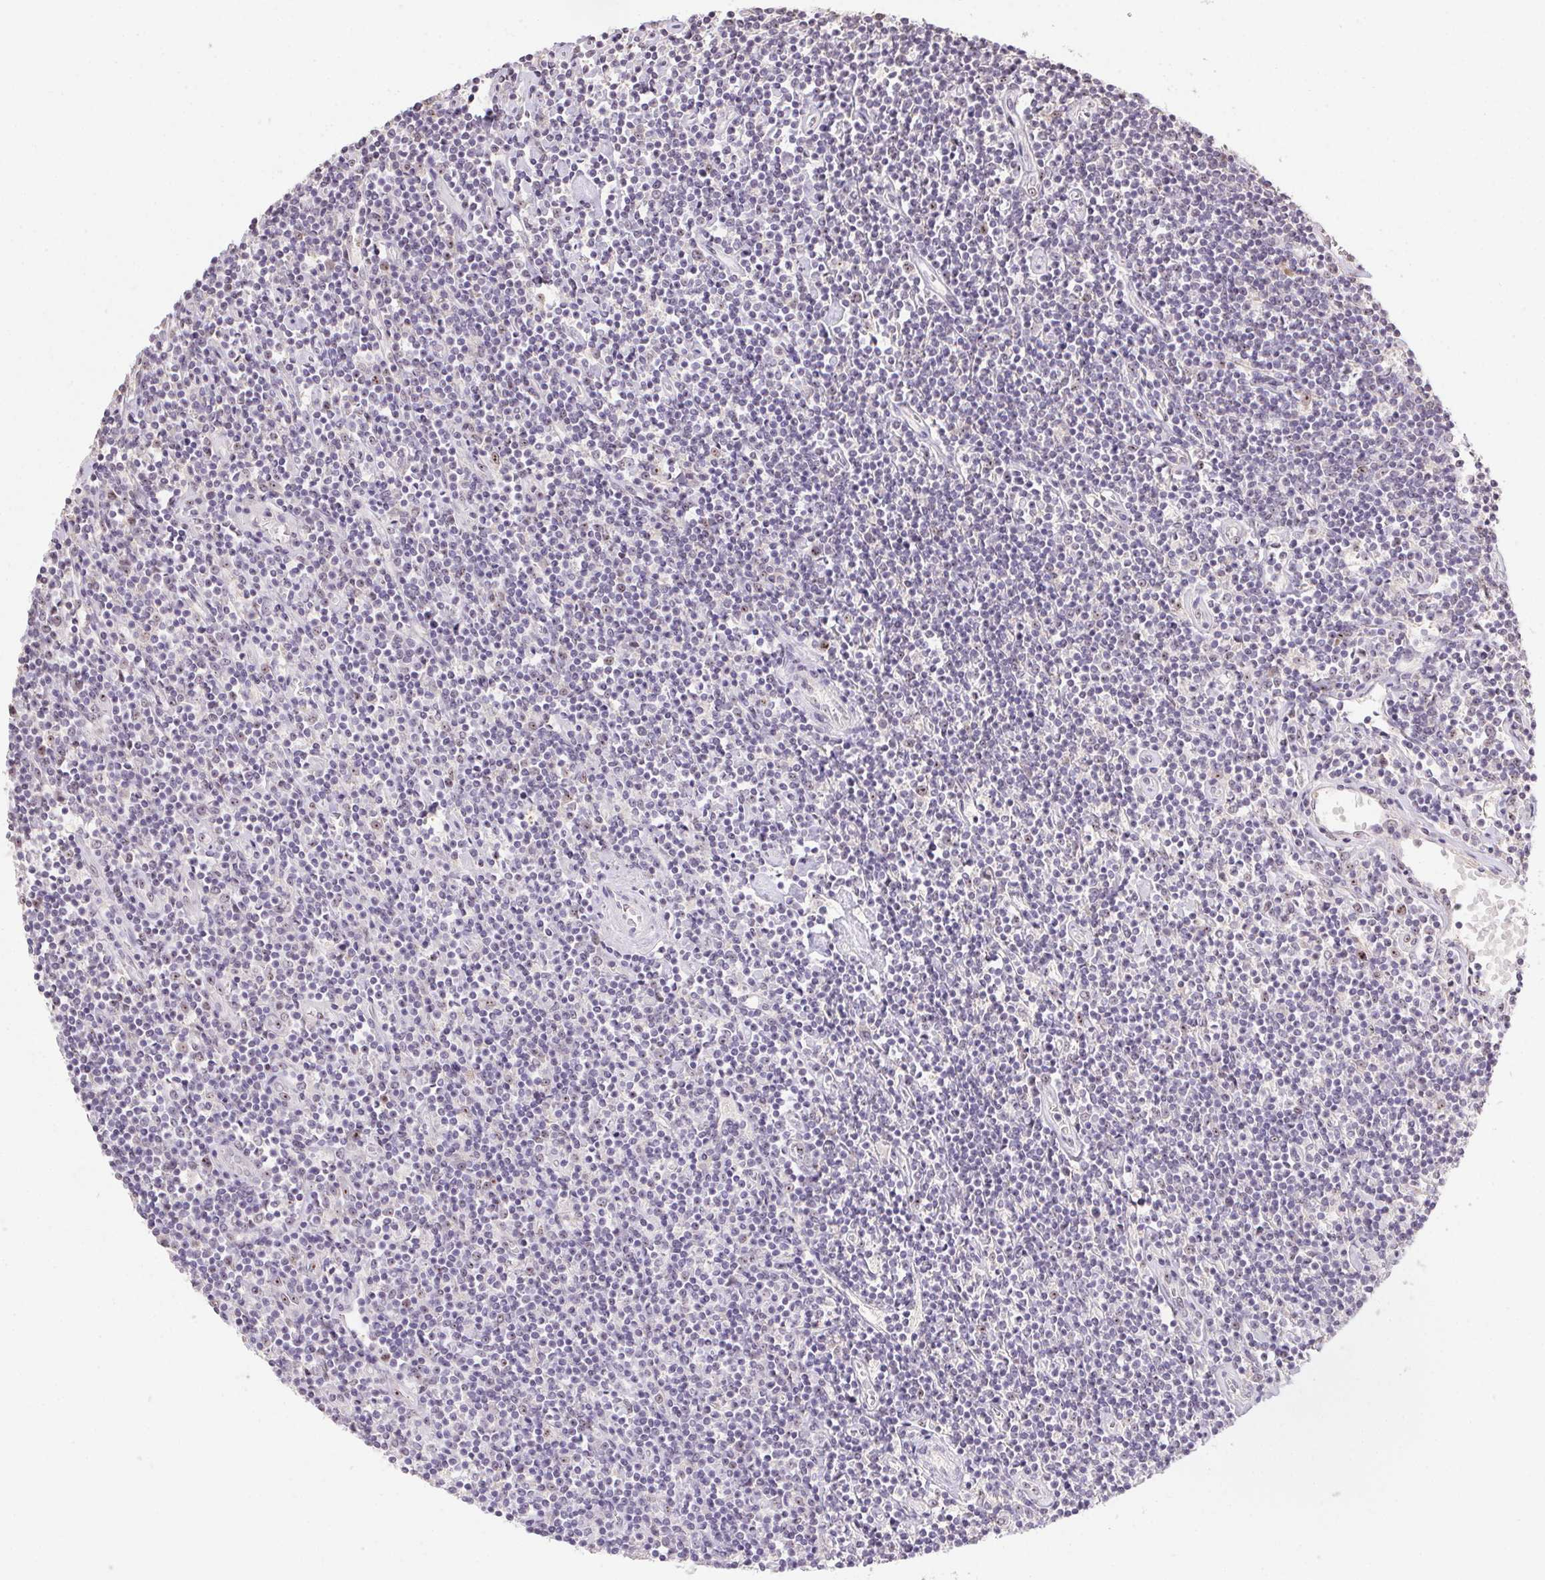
{"staining": {"intensity": "moderate", "quantity": ">75%", "location": "nuclear"}, "tissue": "lymphoma", "cell_type": "Tumor cells", "image_type": "cancer", "snomed": [{"axis": "morphology", "description": "Hodgkin's disease, NOS"}, {"axis": "topography", "description": "Lymph node"}], "caption": "Brown immunohistochemical staining in human lymphoma exhibits moderate nuclear staining in about >75% of tumor cells.", "gene": "BATF2", "patient": {"sex": "male", "age": 40}}